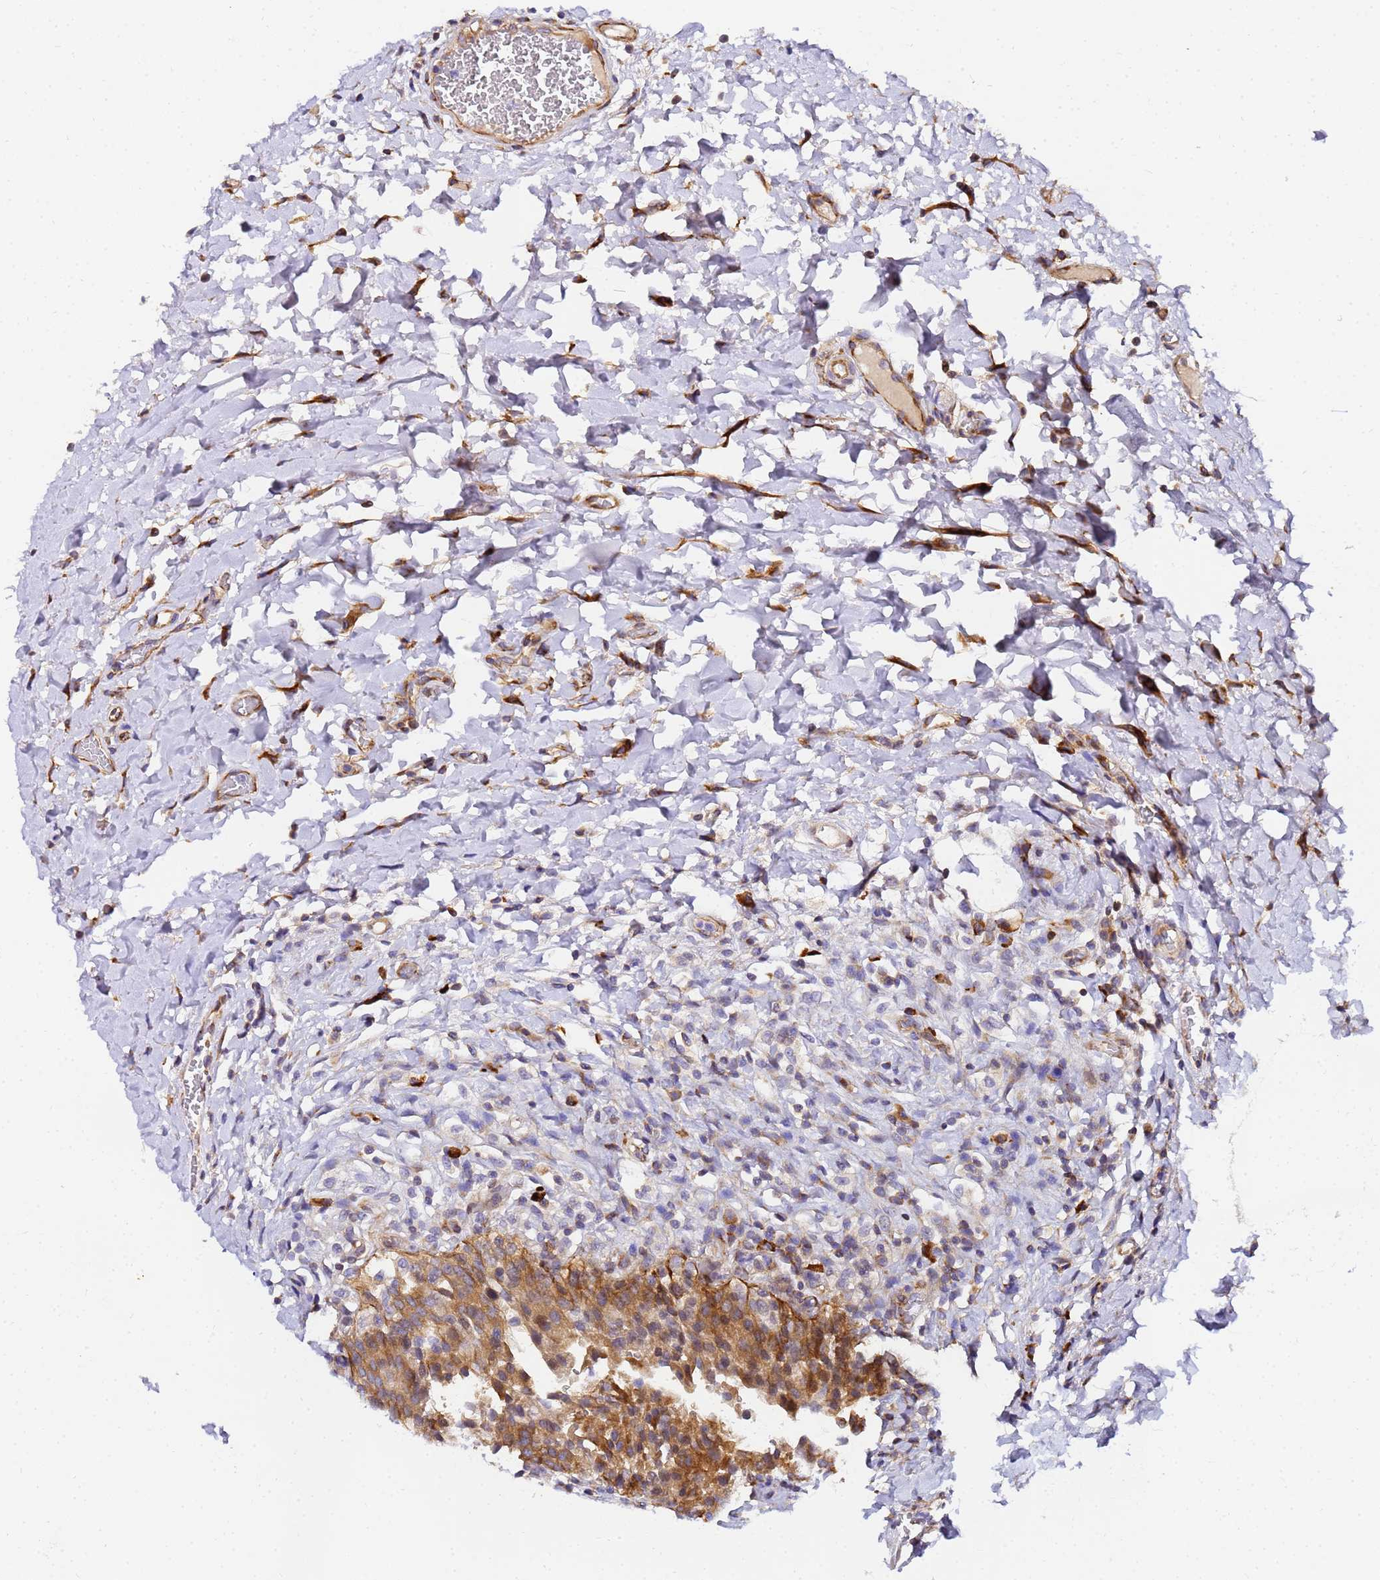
{"staining": {"intensity": "strong", "quantity": ">75%", "location": "cytoplasmic/membranous"}, "tissue": "urinary bladder", "cell_type": "Urothelial cells", "image_type": "normal", "snomed": [{"axis": "morphology", "description": "Normal tissue, NOS"}, {"axis": "morphology", "description": "Inflammation, NOS"}, {"axis": "topography", "description": "Urinary bladder"}], "caption": "Protein expression analysis of unremarkable human urinary bladder reveals strong cytoplasmic/membranous staining in approximately >75% of urothelial cells. The protein of interest is shown in brown color, while the nuclei are stained blue.", "gene": "POM121C", "patient": {"sex": "male", "age": 64}}